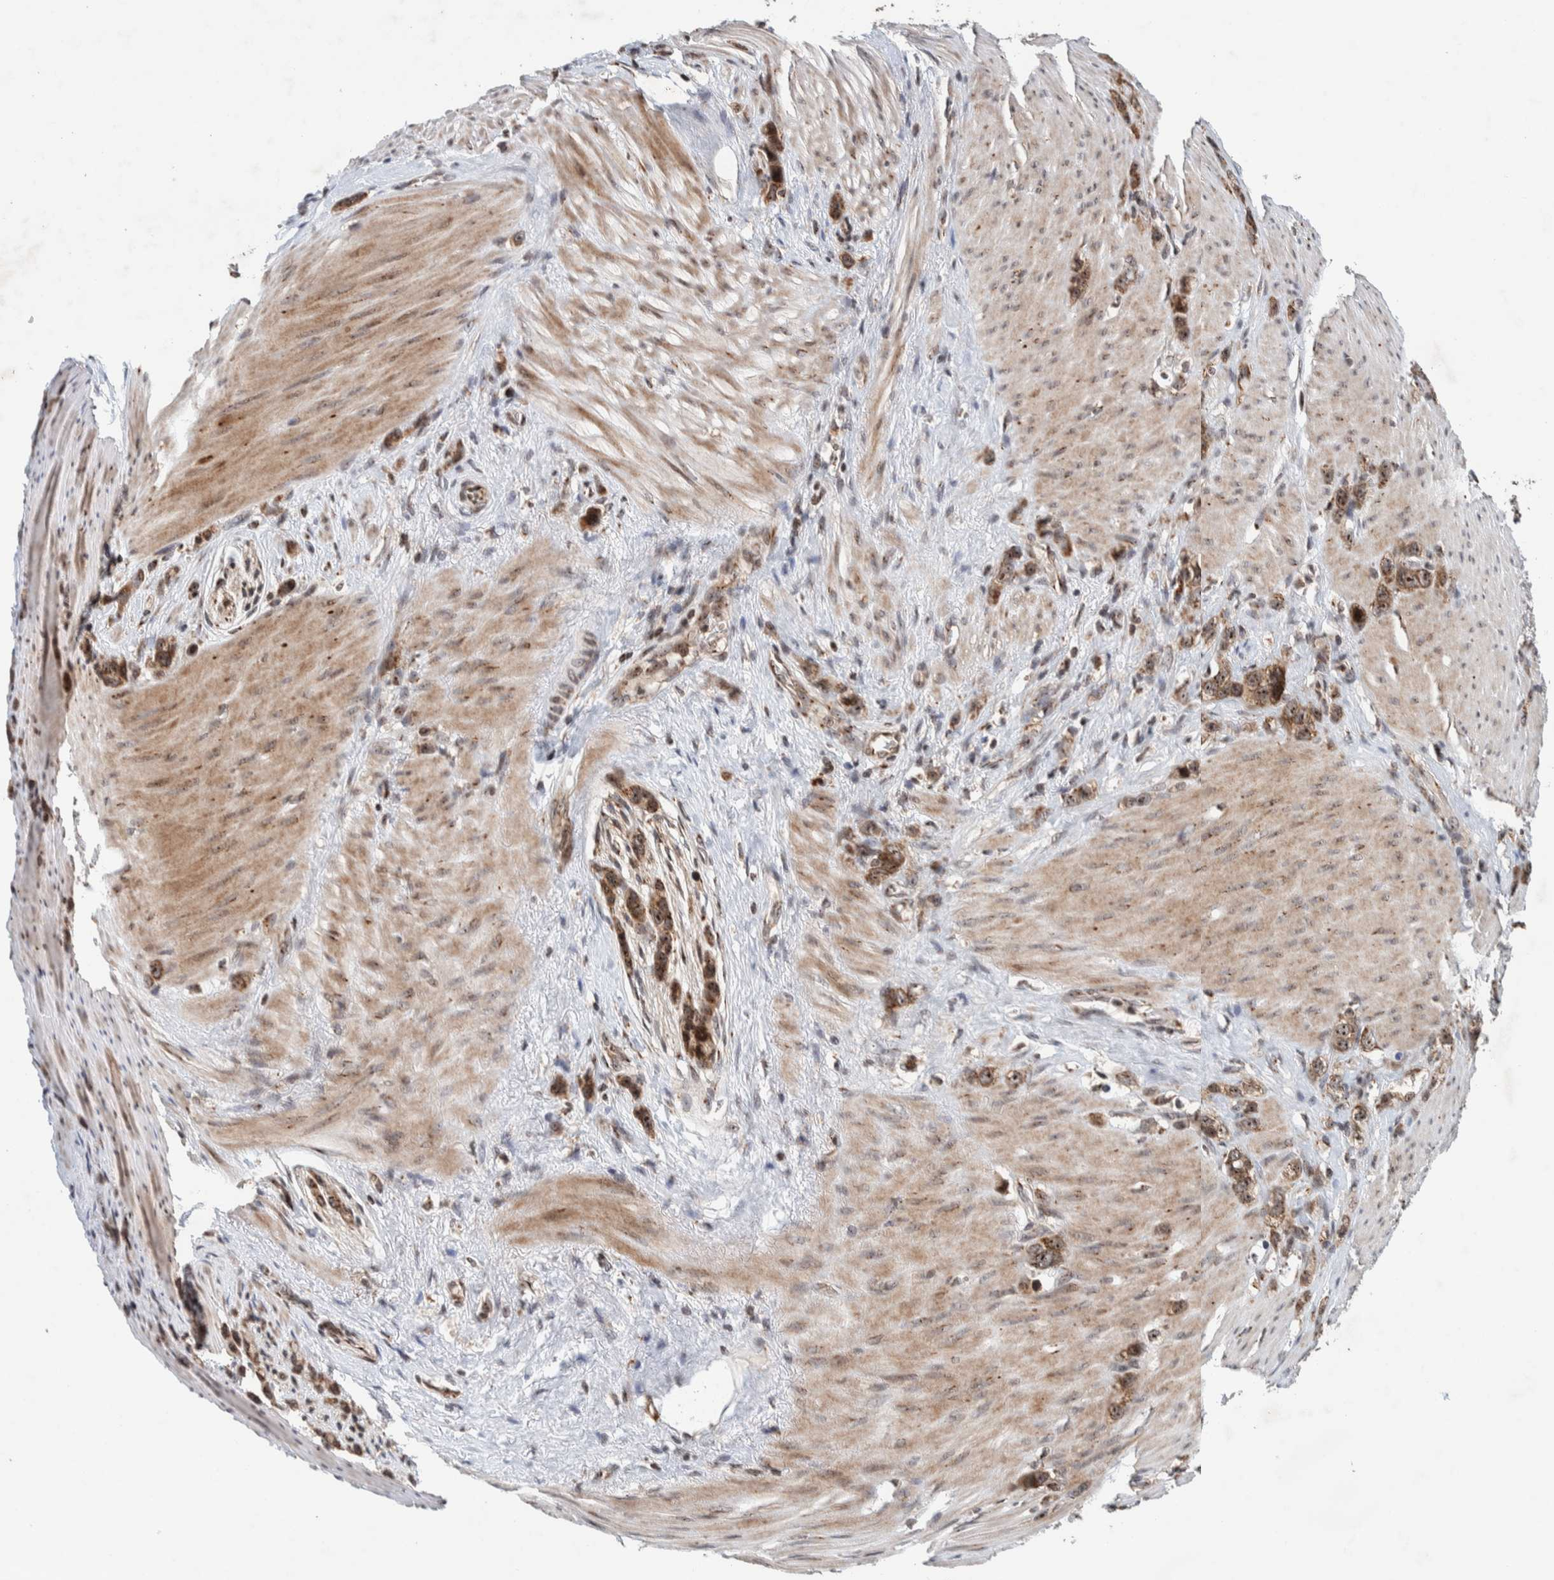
{"staining": {"intensity": "moderate", "quantity": ">75%", "location": "cytoplasmic/membranous,nuclear"}, "tissue": "stomach cancer", "cell_type": "Tumor cells", "image_type": "cancer", "snomed": [{"axis": "morphology", "description": "Normal tissue, NOS"}, {"axis": "morphology", "description": "Adenocarcinoma, NOS"}, {"axis": "morphology", "description": "Adenocarcinoma, High grade"}, {"axis": "topography", "description": "Stomach, upper"}, {"axis": "topography", "description": "Stomach"}], "caption": "DAB (3,3'-diaminobenzidine) immunohistochemical staining of human stomach cancer shows moderate cytoplasmic/membranous and nuclear protein positivity in about >75% of tumor cells.", "gene": "CCDC182", "patient": {"sex": "female", "age": 65}}